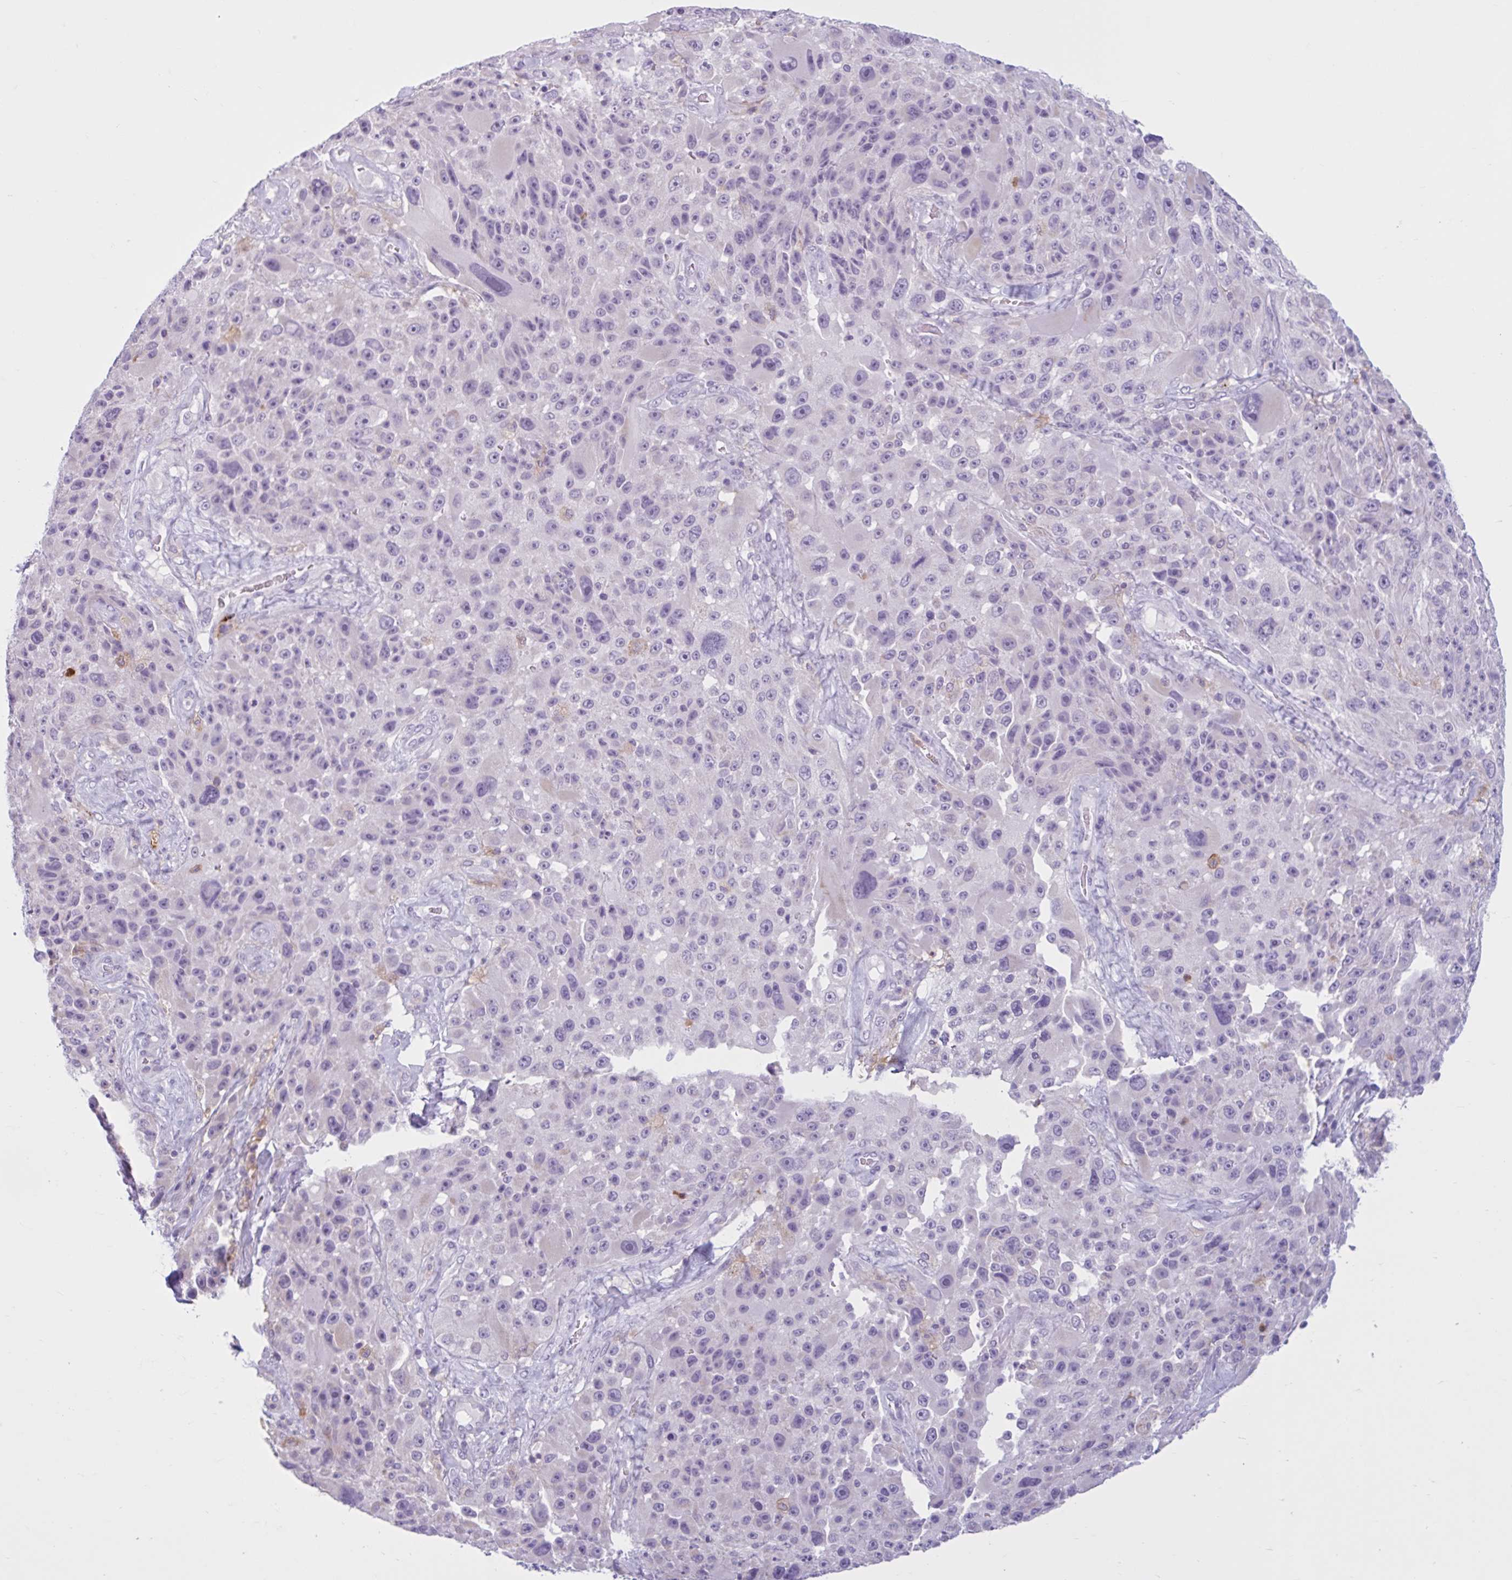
{"staining": {"intensity": "negative", "quantity": "none", "location": "none"}, "tissue": "melanoma", "cell_type": "Tumor cells", "image_type": "cancer", "snomed": [{"axis": "morphology", "description": "Malignant melanoma, Metastatic site"}, {"axis": "topography", "description": "Lymph node"}], "caption": "Immunohistochemical staining of human melanoma reveals no significant expression in tumor cells.", "gene": "CEP120", "patient": {"sex": "male", "age": 62}}